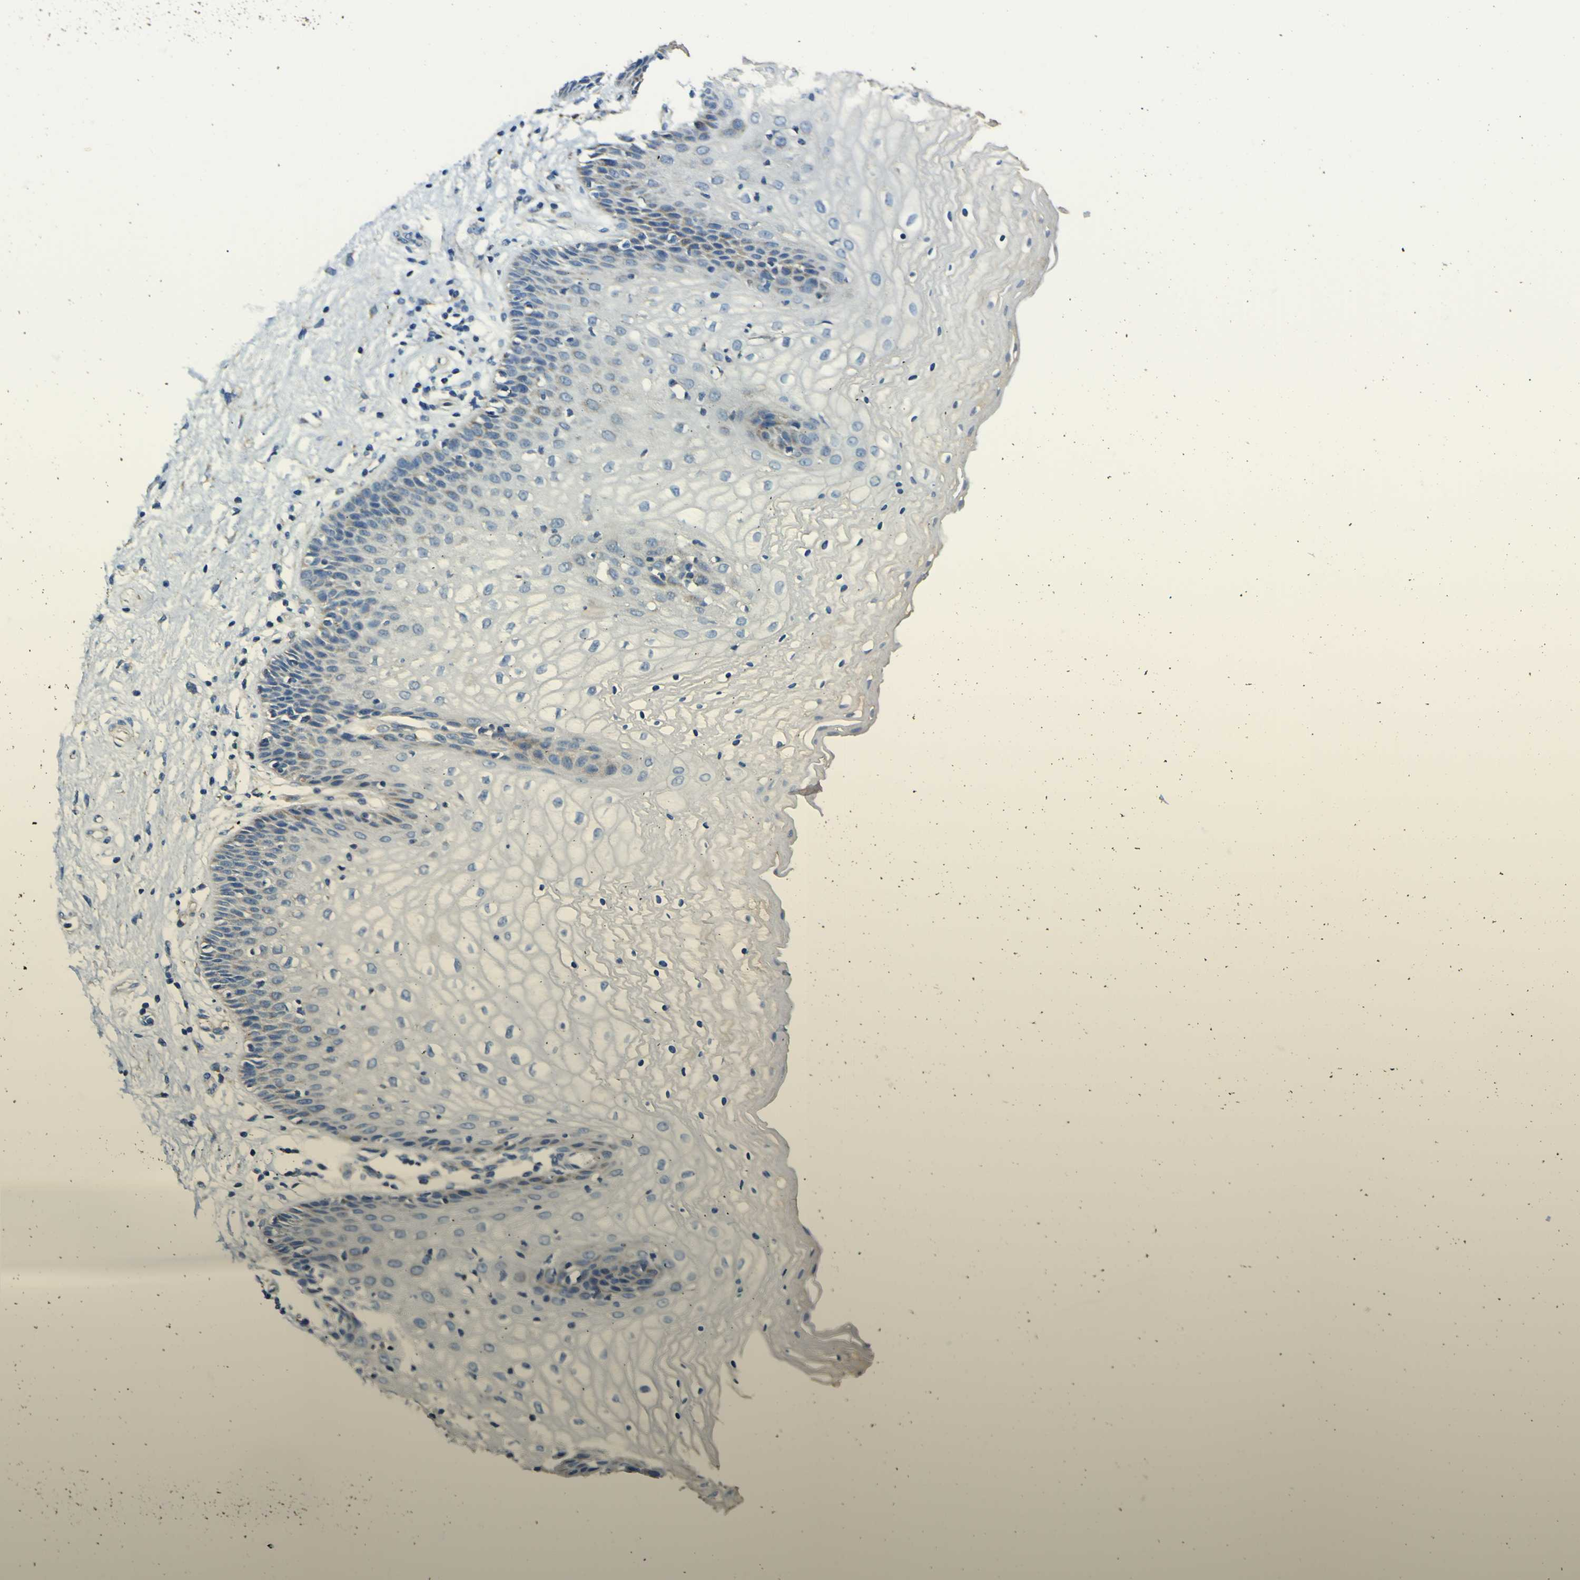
{"staining": {"intensity": "negative", "quantity": "none", "location": "none"}, "tissue": "vagina", "cell_type": "Squamous epithelial cells", "image_type": "normal", "snomed": [{"axis": "morphology", "description": "Normal tissue, NOS"}, {"axis": "topography", "description": "Vagina"}], "caption": "Immunohistochemistry (IHC) of unremarkable vagina shows no expression in squamous epithelial cells. Nuclei are stained in blue.", "gene": "ALDH18A1", "patient": {"sex": "female", "age": 34}}